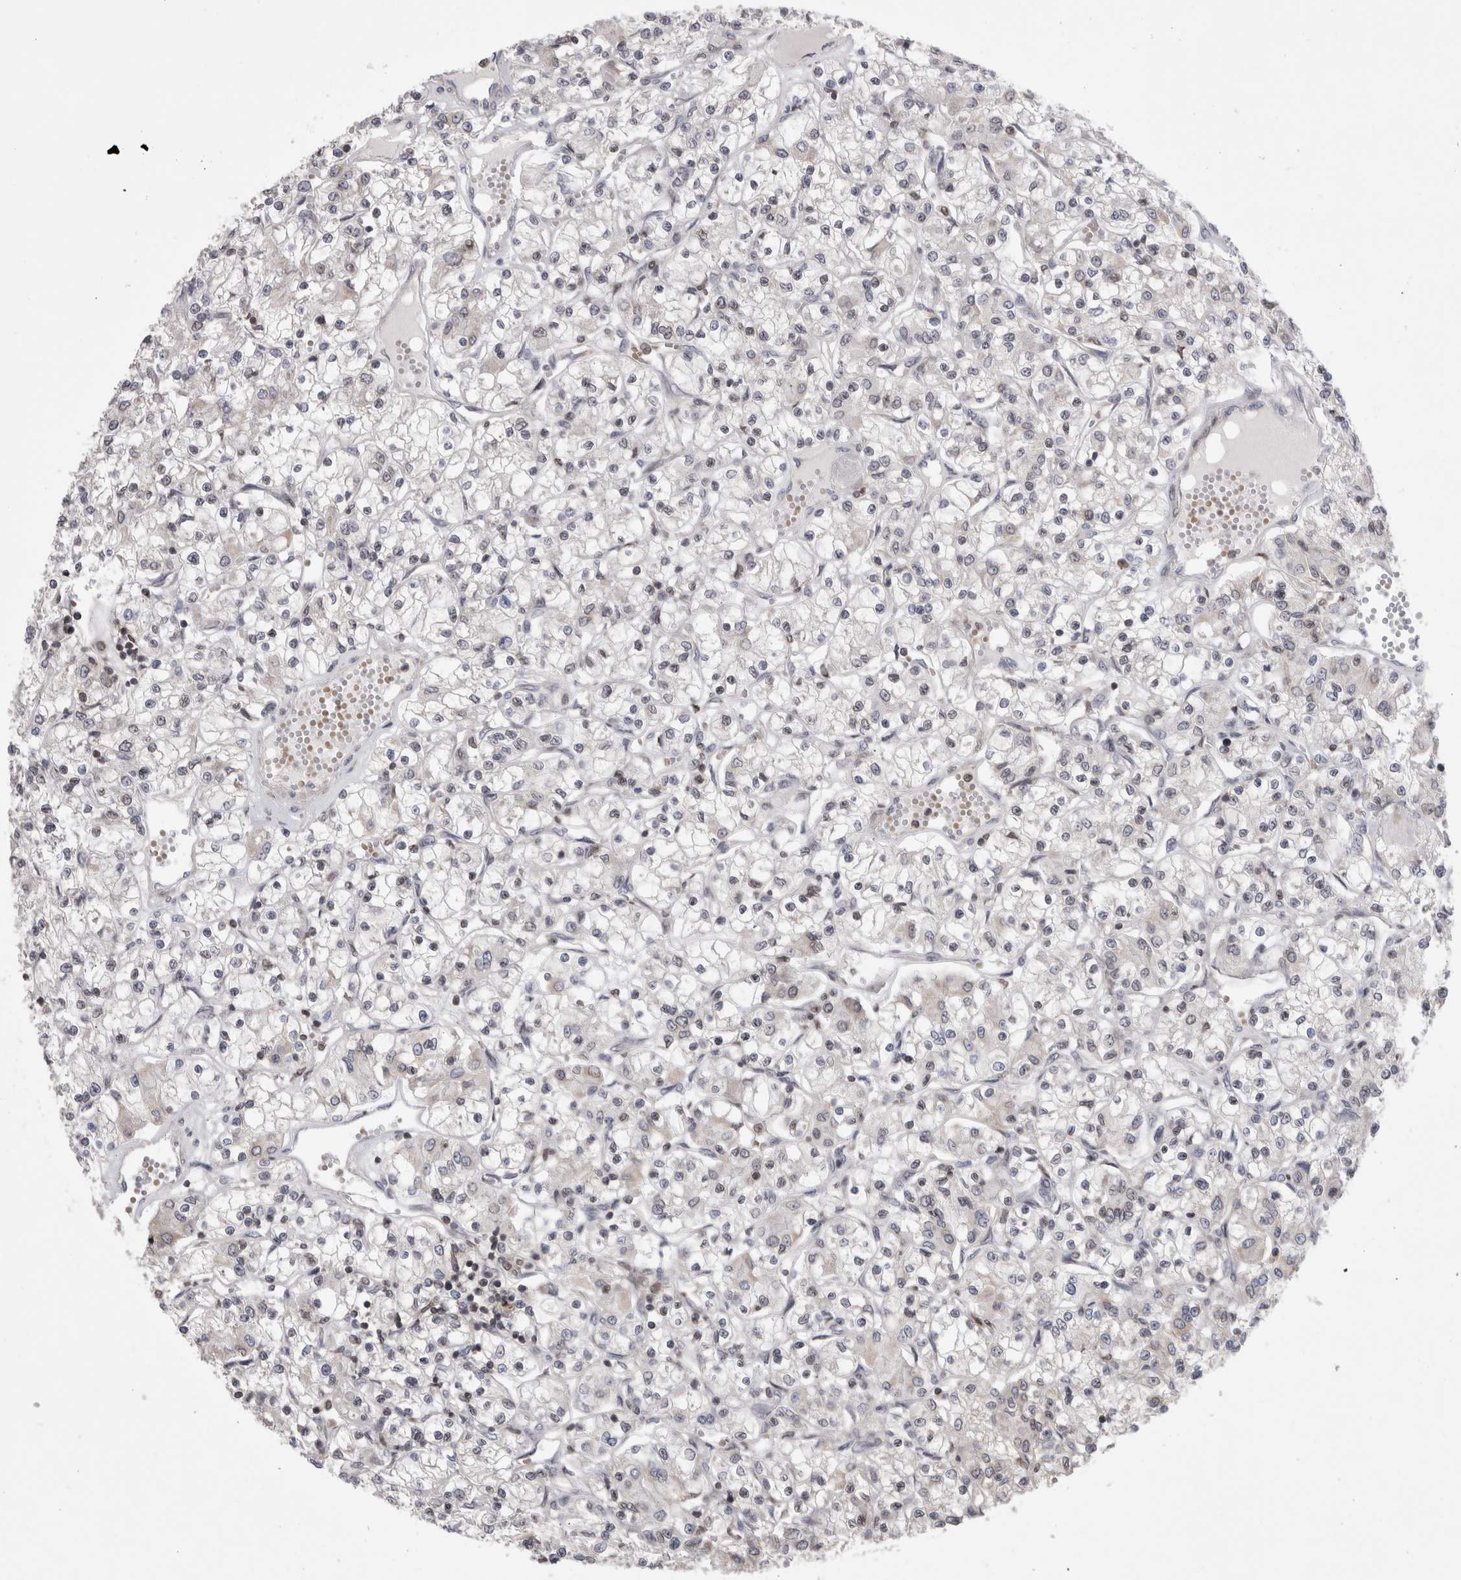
{"staining": {"intensity": "negative", "quantity": "none", "location": "none"}, "tissue": "renal cancer", "cell_type": "Tumor cells", "image_type": "cancer", "snomed": [{"axis": "morphology", "description": "Adenocarcinoma, NOS"}, {"axis": "topography", "description": "Kidney"}], "caption": "High power microscopy image of an immunohistochemistry micrograph of renal adenocarcinoma, revealing no significant expression in tumor cells.", "gene": "DARS2", "patient": {"sex": "female", "age": 59}}